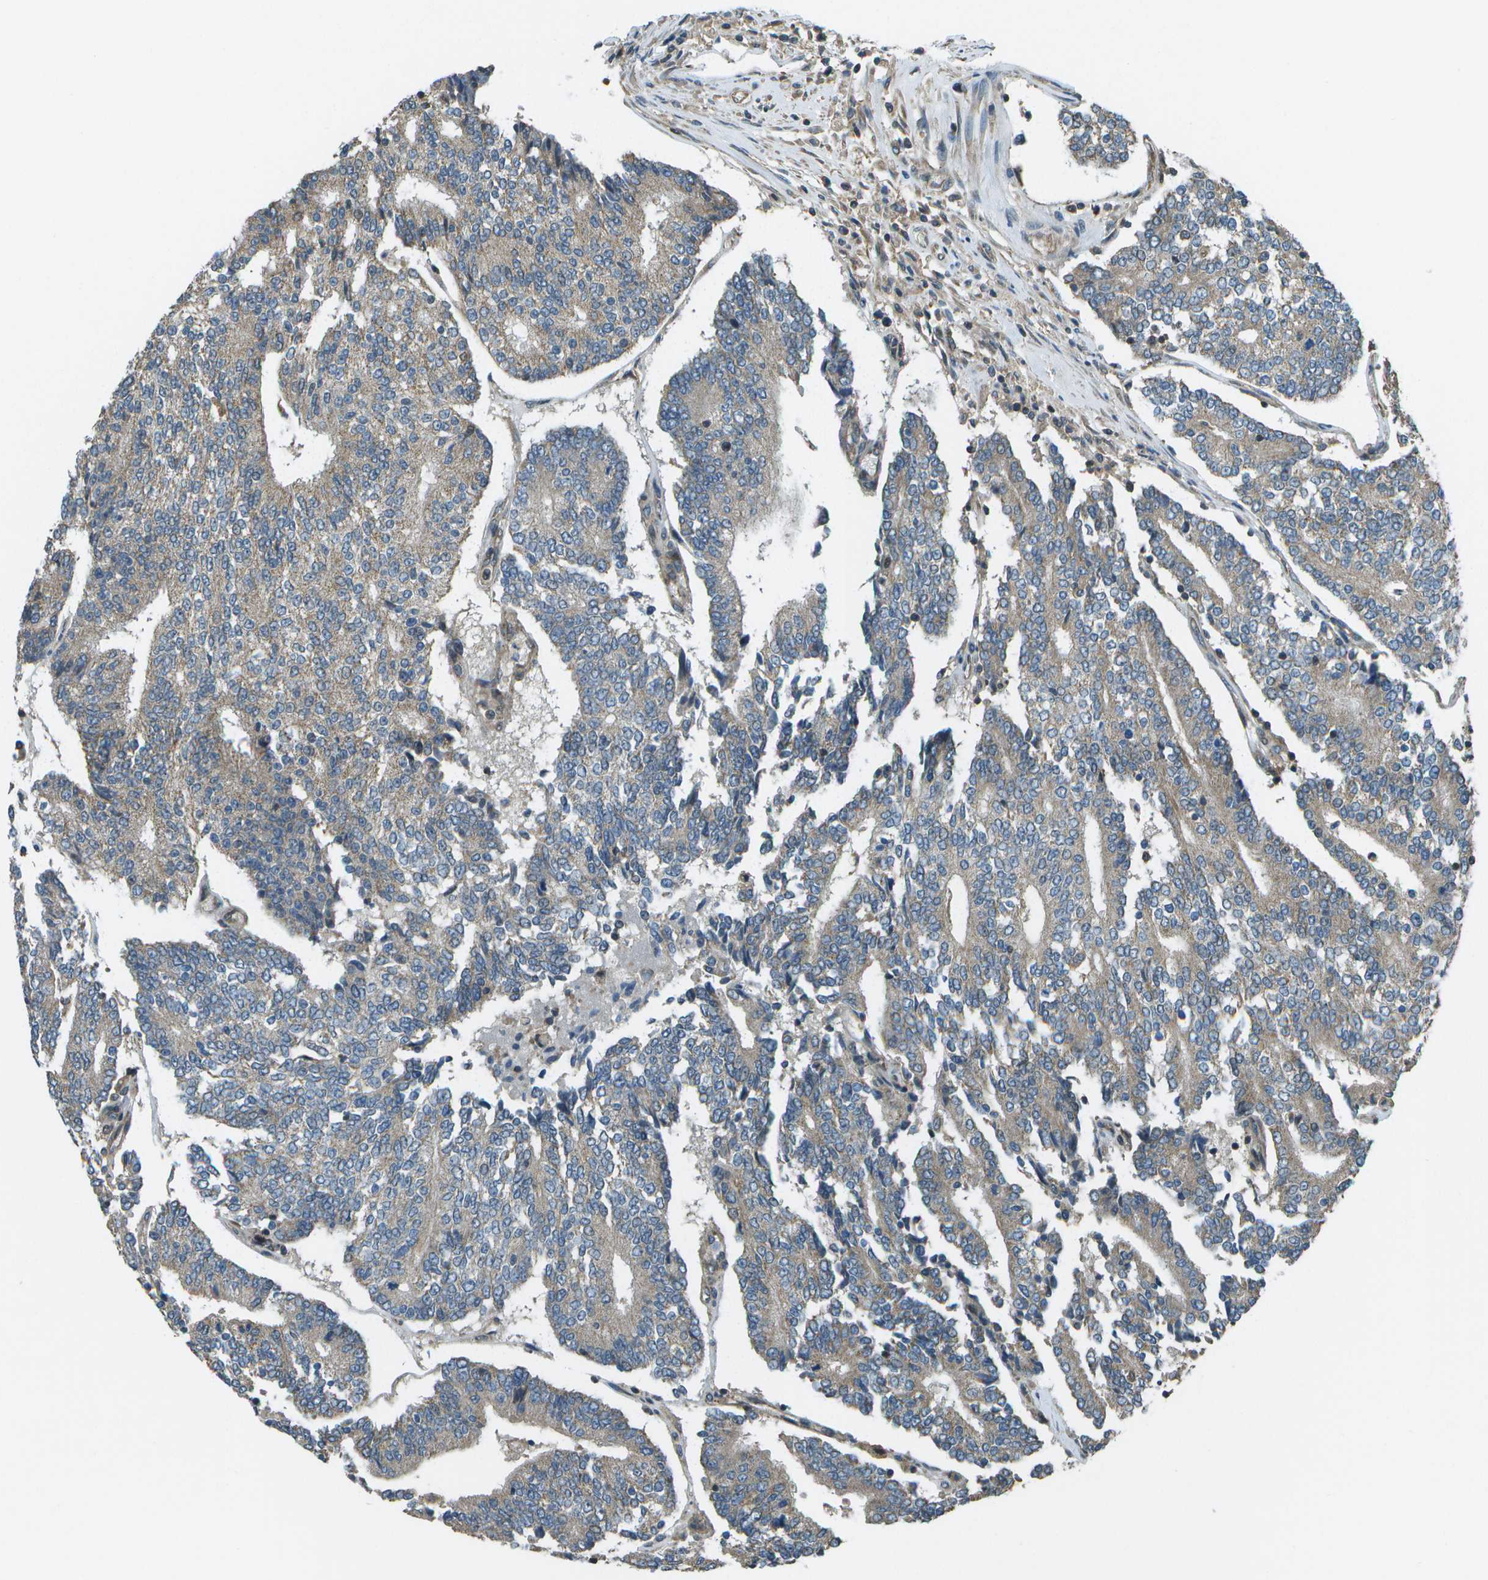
{"staining": {"intensity": "moderate", "quantity": "25%-75%", "location": "cytoplasmic/membranous"}, "tissue": "prostate cancer", "cell_type": "Tumor cells", "image_type": "cancer", "snomed": [{"axis": "morphology", "description": "Normal tissue, NOS"}, {"axis": "morphology", "description": "Adenocarcinoma, High grade"}, {"axis": "topography", "description": "Prostate"}, {"axis": "topography", "description": "Seminal veicle"}], "caption": "A histopathology image showing moderate cytoplasmic/membranous positivity in approximately 25%-75% of tumor cells in prostate cancer (adenocarcinoma (high-grade)), as visualized by brown immunohistochemical staining.", "gene": "PLPBP", "patient": {"sex": "male", "age": 55}}